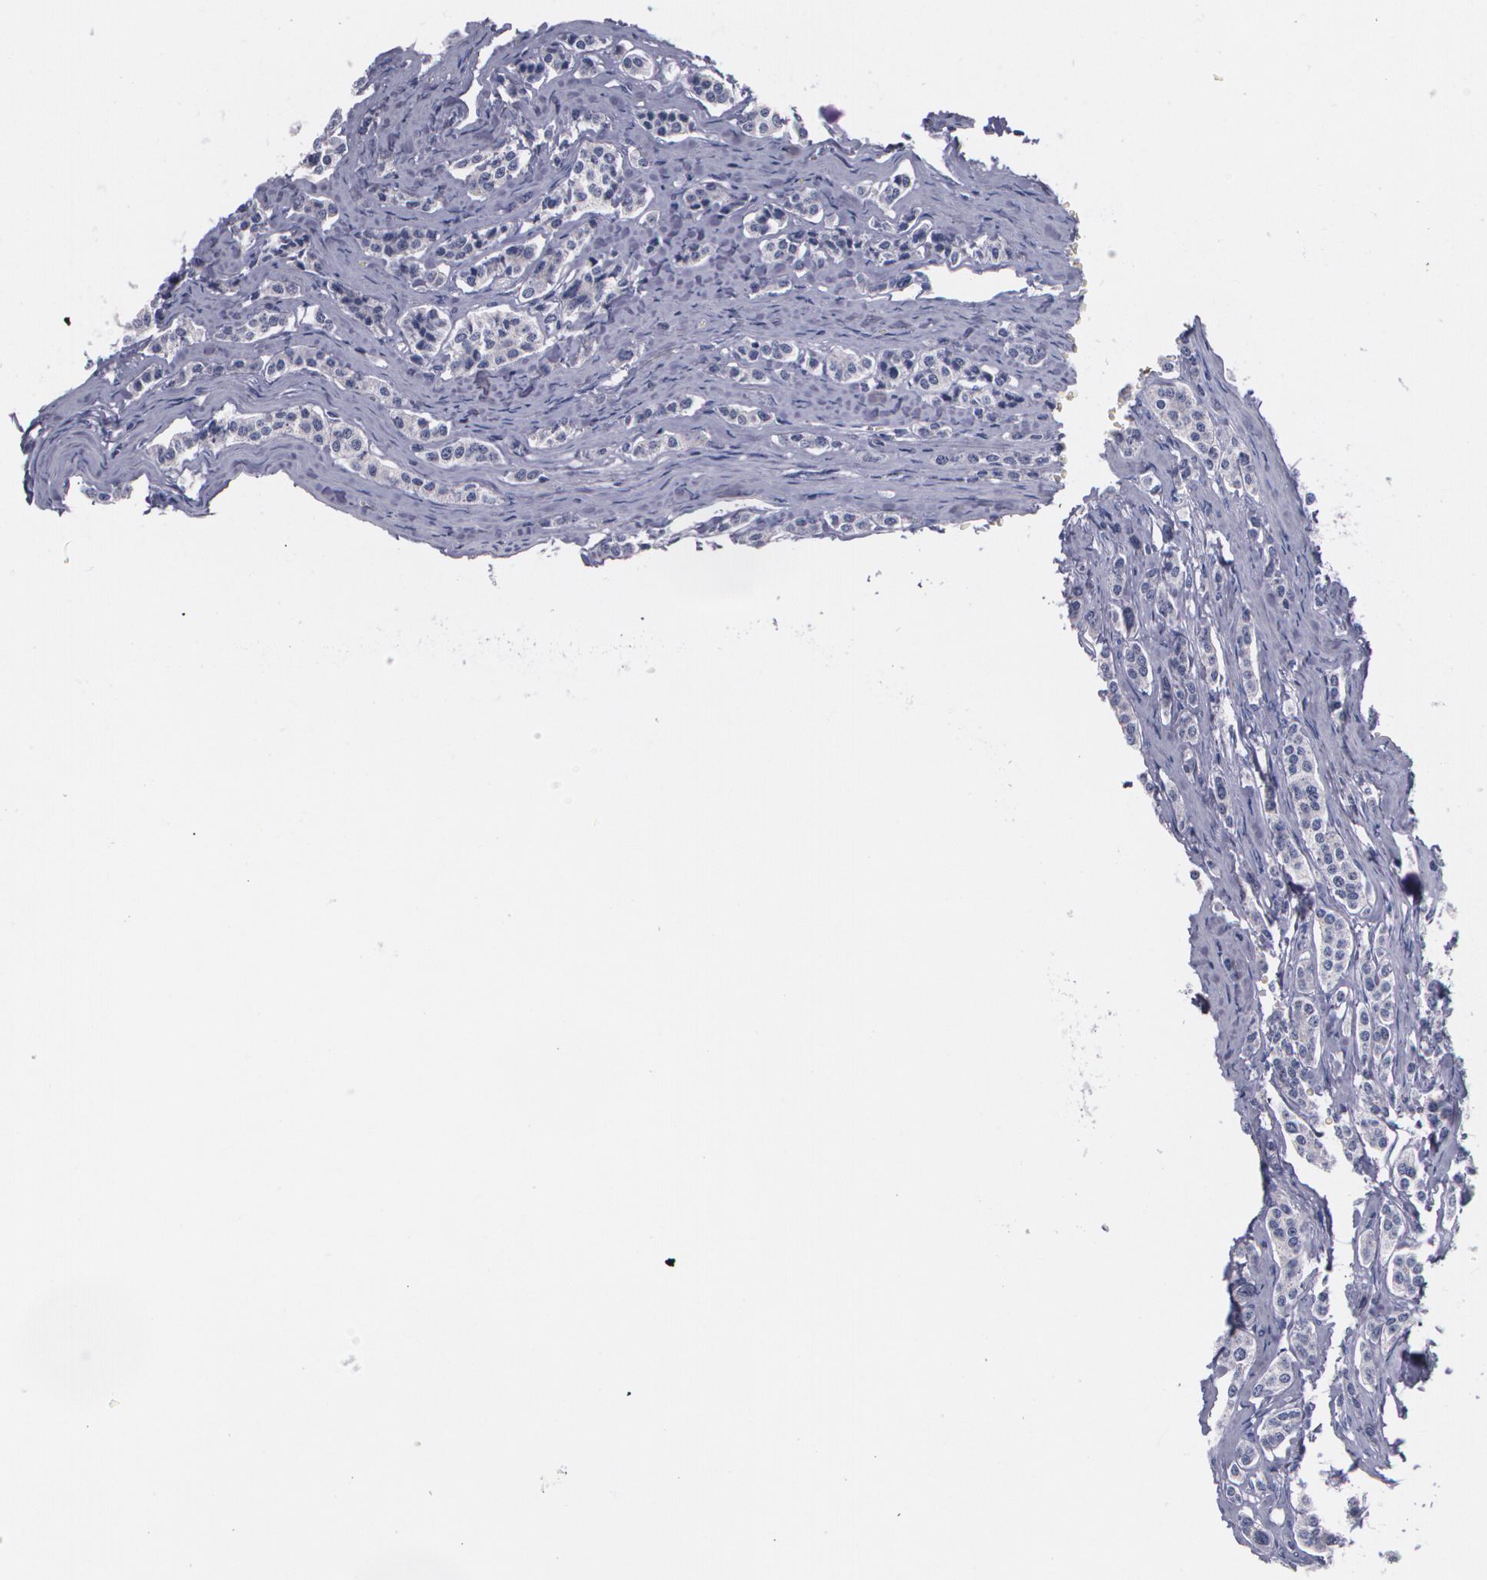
{"staining": {"intensity": "negative", "quantity": "none", "location": "none"}, "tissue": "carcinoid", "cell_type": "Tumor cells", "image_type": "cancer", "snomed": [{"axis": "morphology", "description": "Carcinoid, malignant, NOS"}, {"axis": "topography", "description": "Small intestine"}], "caption": "A high-resolution histopathology image shows IHC staining of carcinoid, which reveals no significant positivity in tumor cells. (DAB IHC, high magnification).", "gene": "HMMR", "patient": {"sex": "male", "age": 63}}